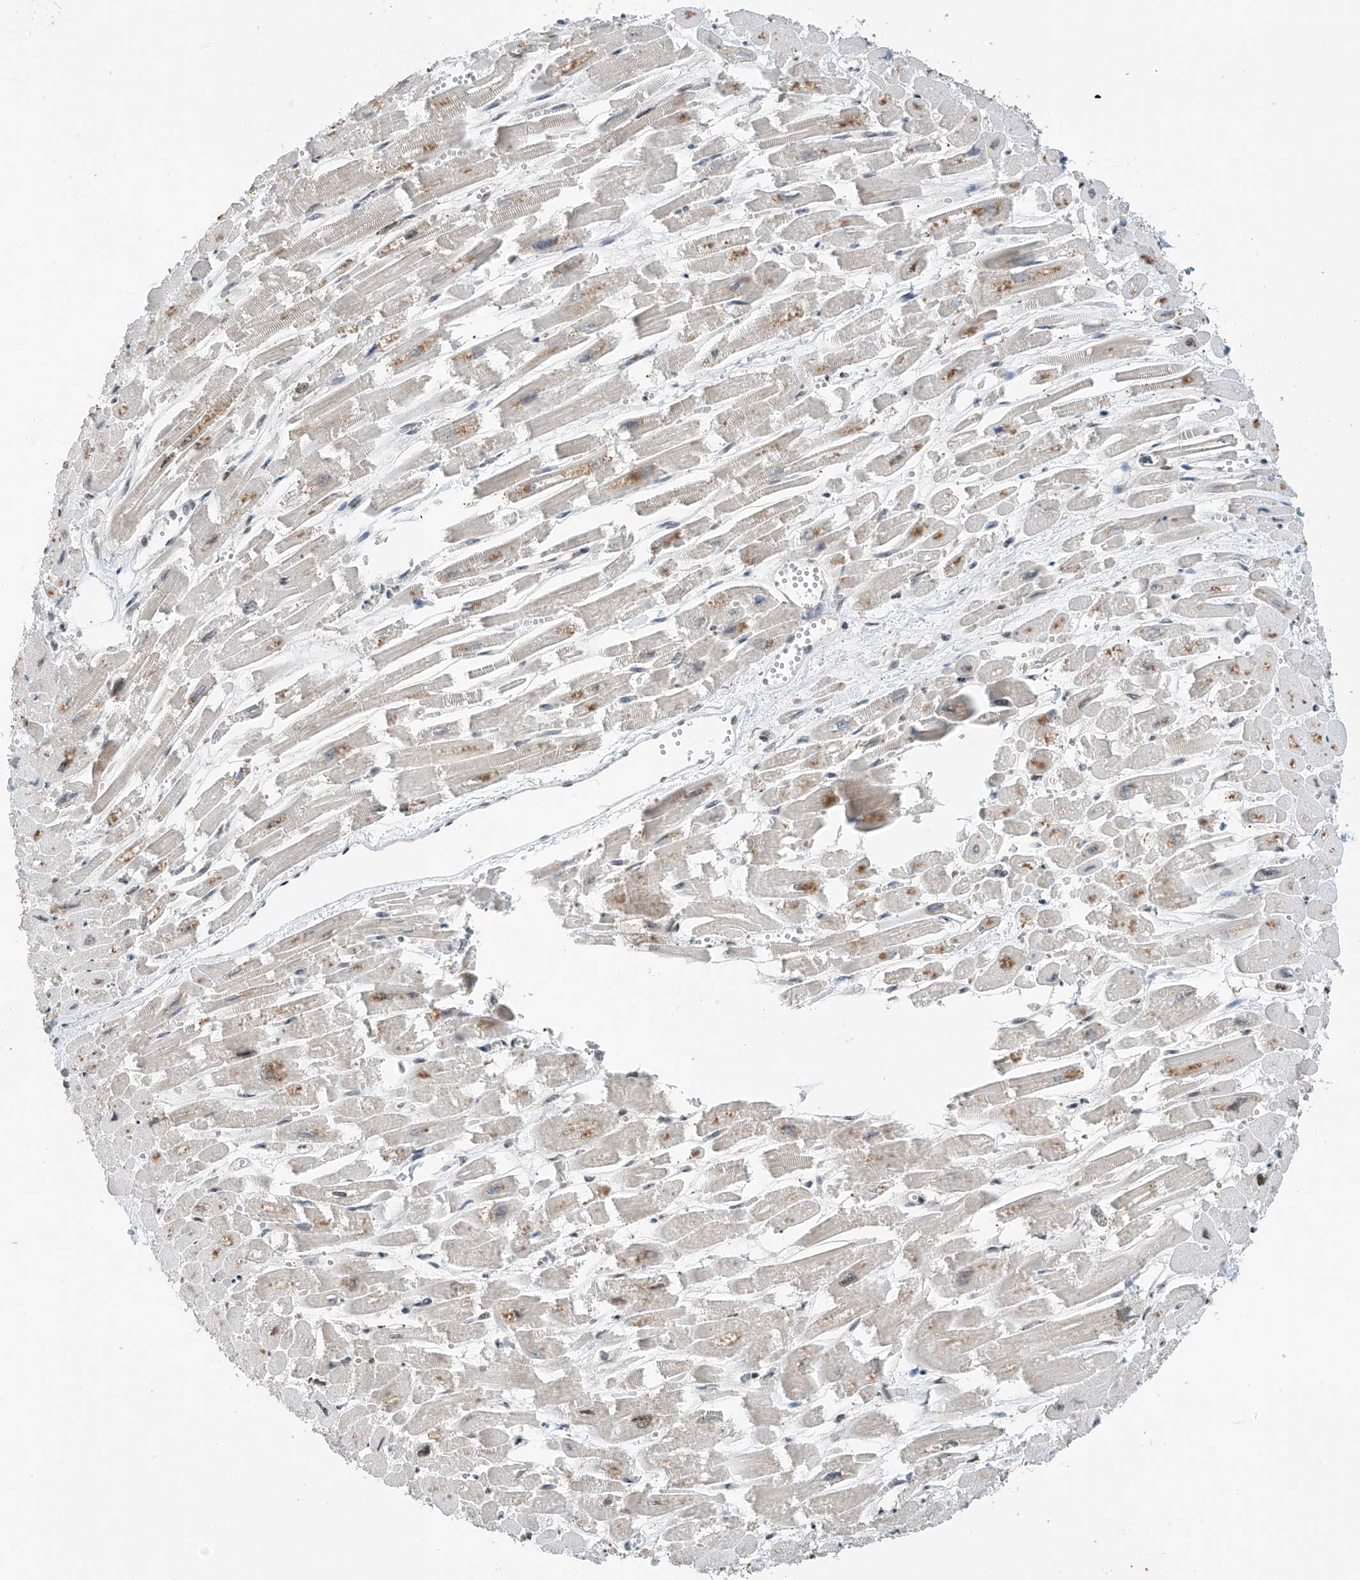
{"staining": {"intensity": "moderate", "quantity": "<25%", "location": "cytoplasmic/membranous,nuclear"}, "tissue": "heart muscle", "cell_type": "Cardiomyocytes", "image_type": "normal", "snomed": [{"axis": "morphology", "description": "Normal tissue, NOS"}, {"axis": "topography", "description": "Heart"}], "caption": "Moderate cytoplasmic/membranous,nuclear expression is identified in approximately <25% of cardiomyocytes in unremarkable heart muscle.", "gene": "RPAIN", "patient": {"sex": "male", "age": 54}}